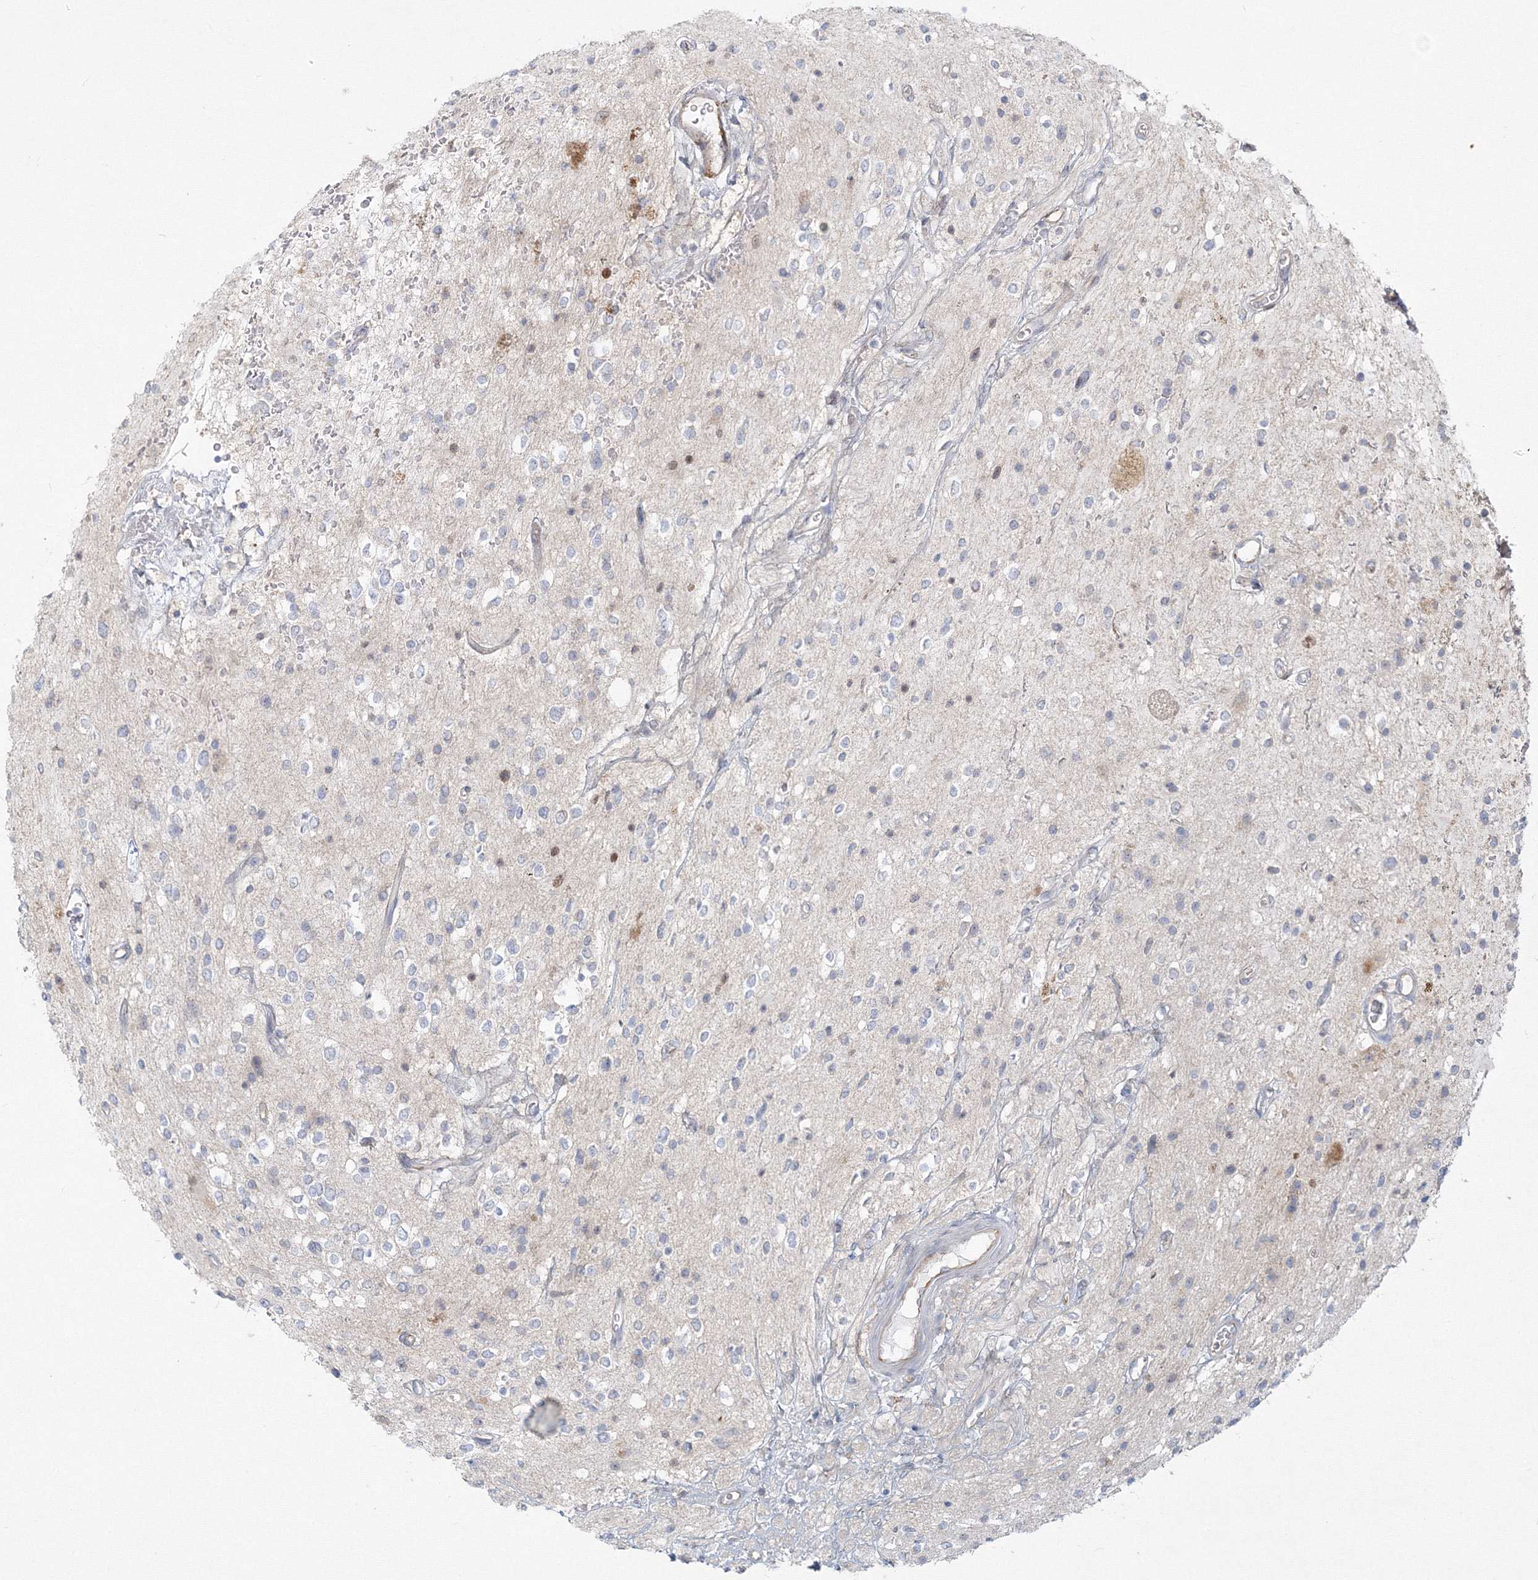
{"staining": {"intensity": "negative", "quantity": "none", "location": "none"}, "tissue": "glioma", "cell_type": "Tumor cells", "image_type": "cancer", "snomed": [{"axis": "morphology", "description": "Glioma, malignant, High grade"}, {"axis": "topography", "description": "Brain"}], "caption": "Histopathology image shows no protein expression in tumor cells of malignant high-grade glioma tissue.", "gene": "WDR49", "patient": {"sex": "male", "age": 34}}